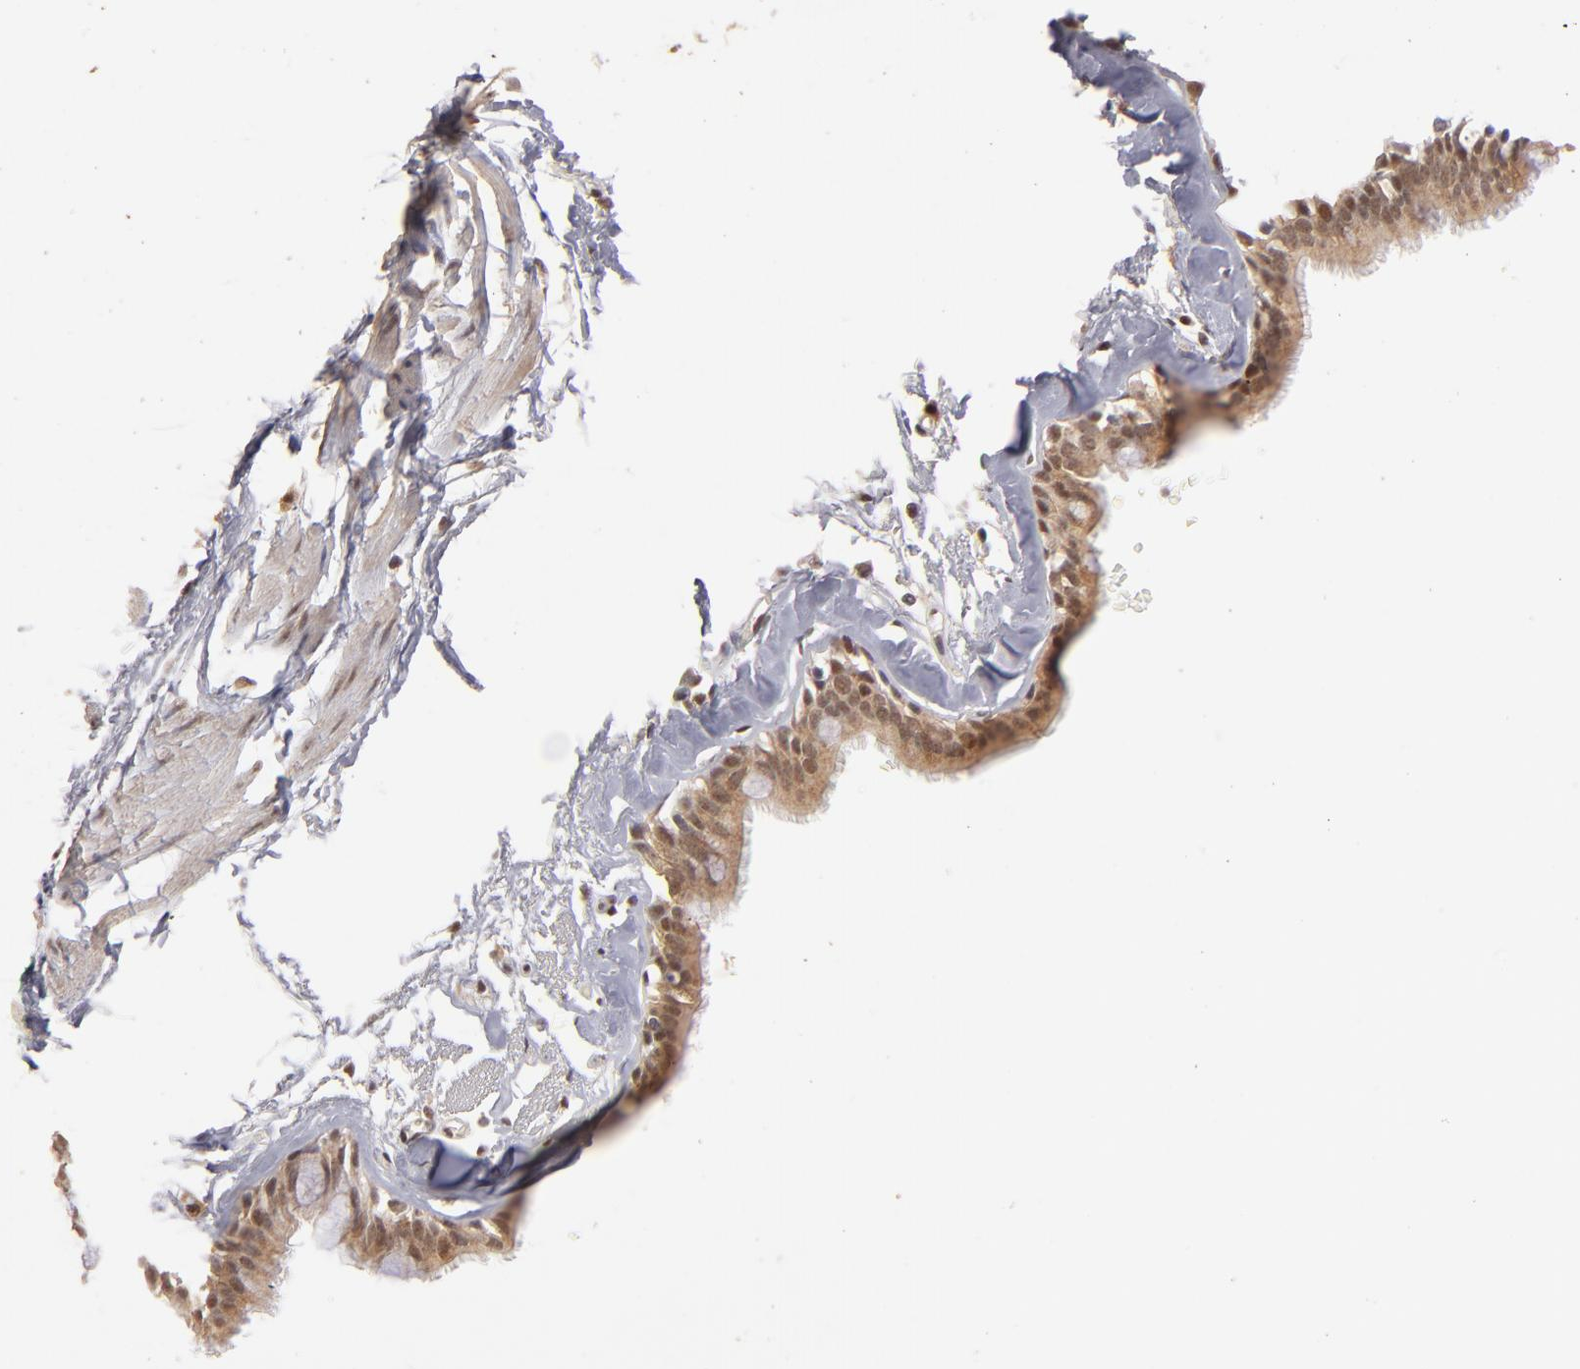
{"staining": {"intensity": "moderate", "quantity": ">75%", "location": "cytoplasmic/membranous,nuclear"}, "tissue": "bronchus", "cell_type": "Respiratory epithelial cells", "image_type": "normal", "snomed": [{"axis": "morphology", "description": "Normal tissue, NOS"}, {"axis": "topography", "description": "Bronchus"}, {"axis": "topography", "description": "Lung"}], "caption": "Bronchus stained with a brown dye exhibits moderate cytoplasmic/membranous,nuclear positive staining in about >75% of respiratory epithelial cells.", "gene": "CLOCK", "patient": {"sex": "female", "age": 56}}